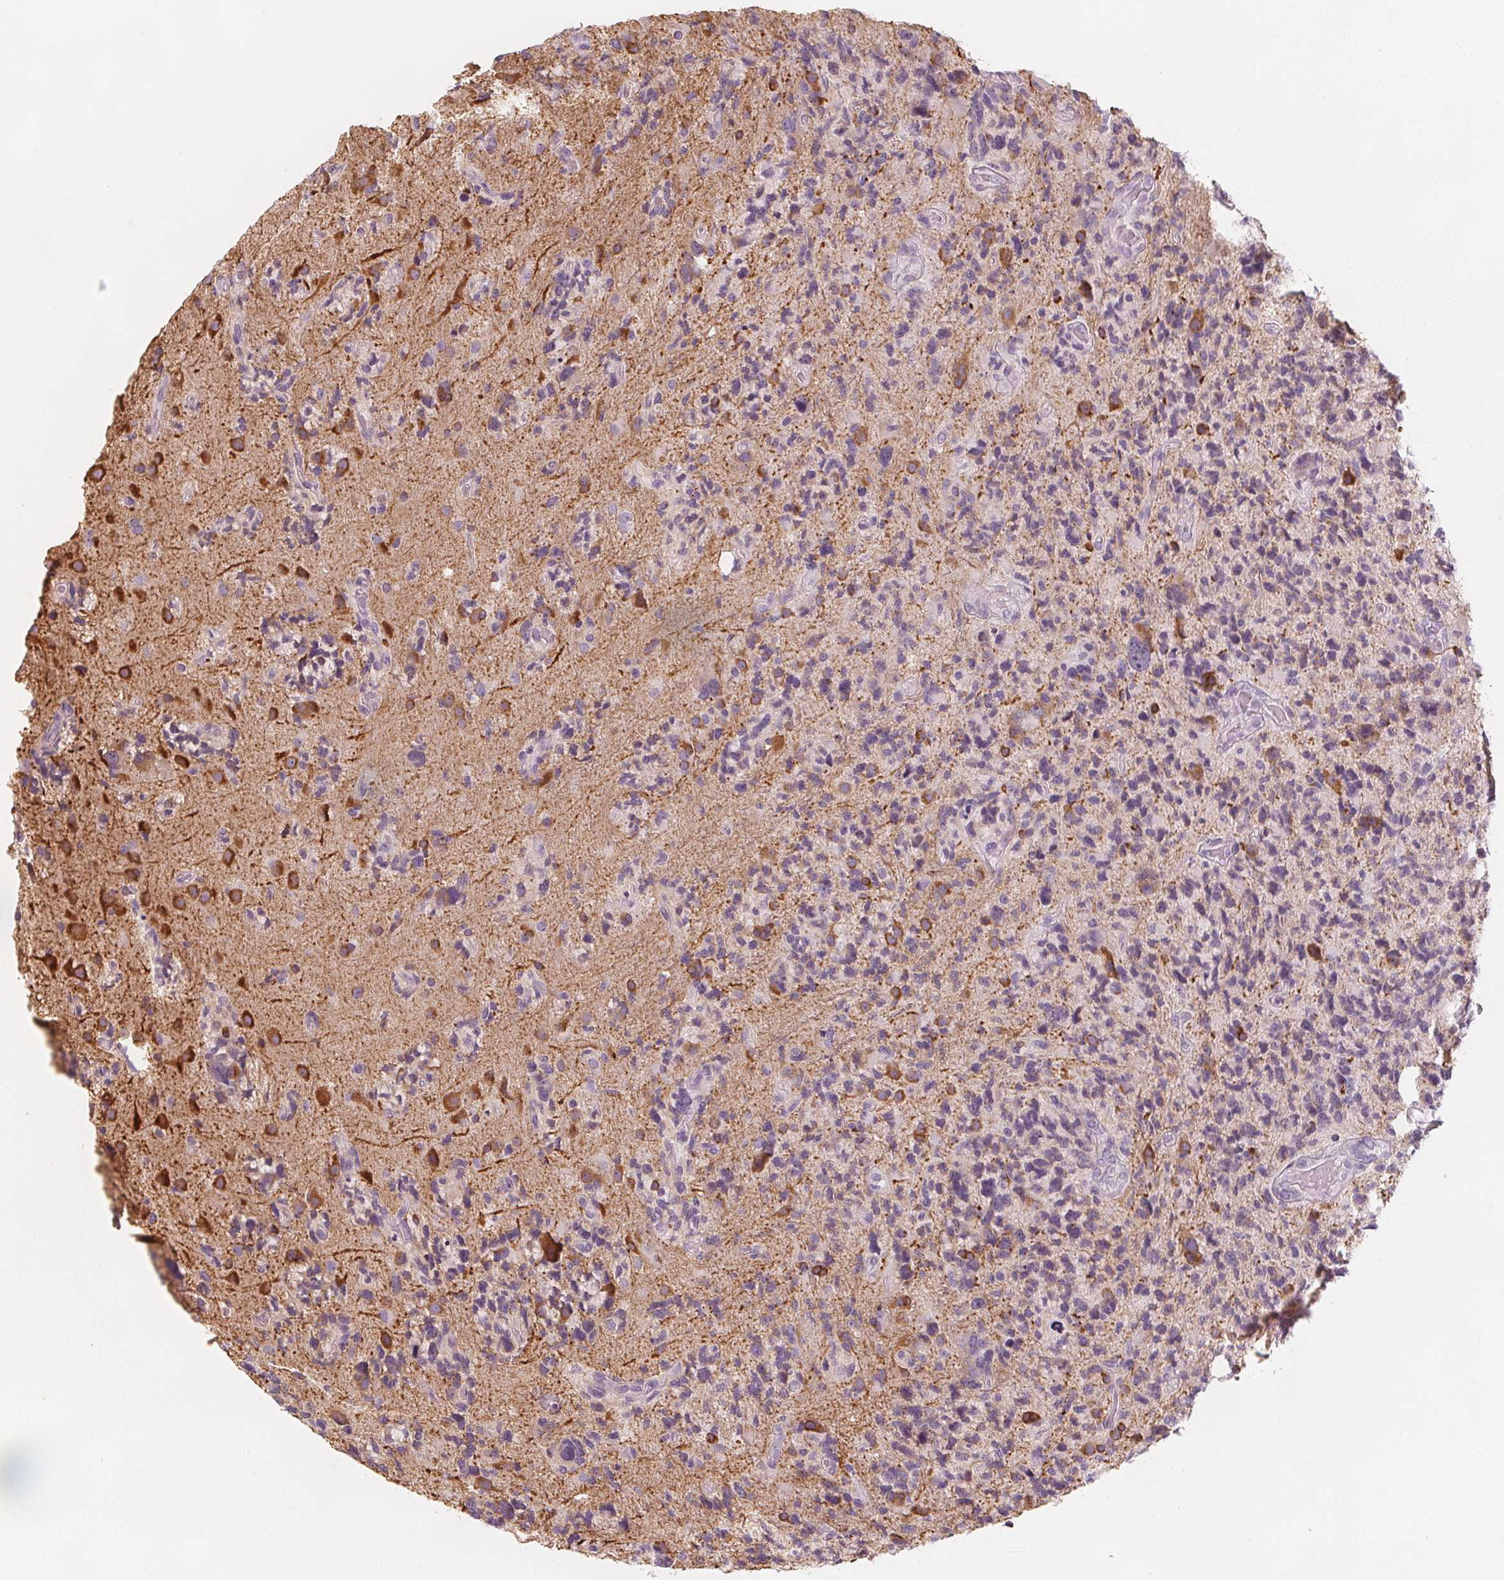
{"staining": {"intensity": "negative", "quantity": "none", "location": "none"}, "tissue": "glioma", "cell_type": "Tumor cells", "image_type": "cancer", "snomed": [{"axis": "morphology", "description": "Glioma, malignant, High grade"}, {"axis": "topography", "description": "Brain"}], "caption": "Image shows no protein positivity in tumor cells of glioma tissue.", "gene": "MAP1A", "patient": {"sex": "female", "age": 71}}